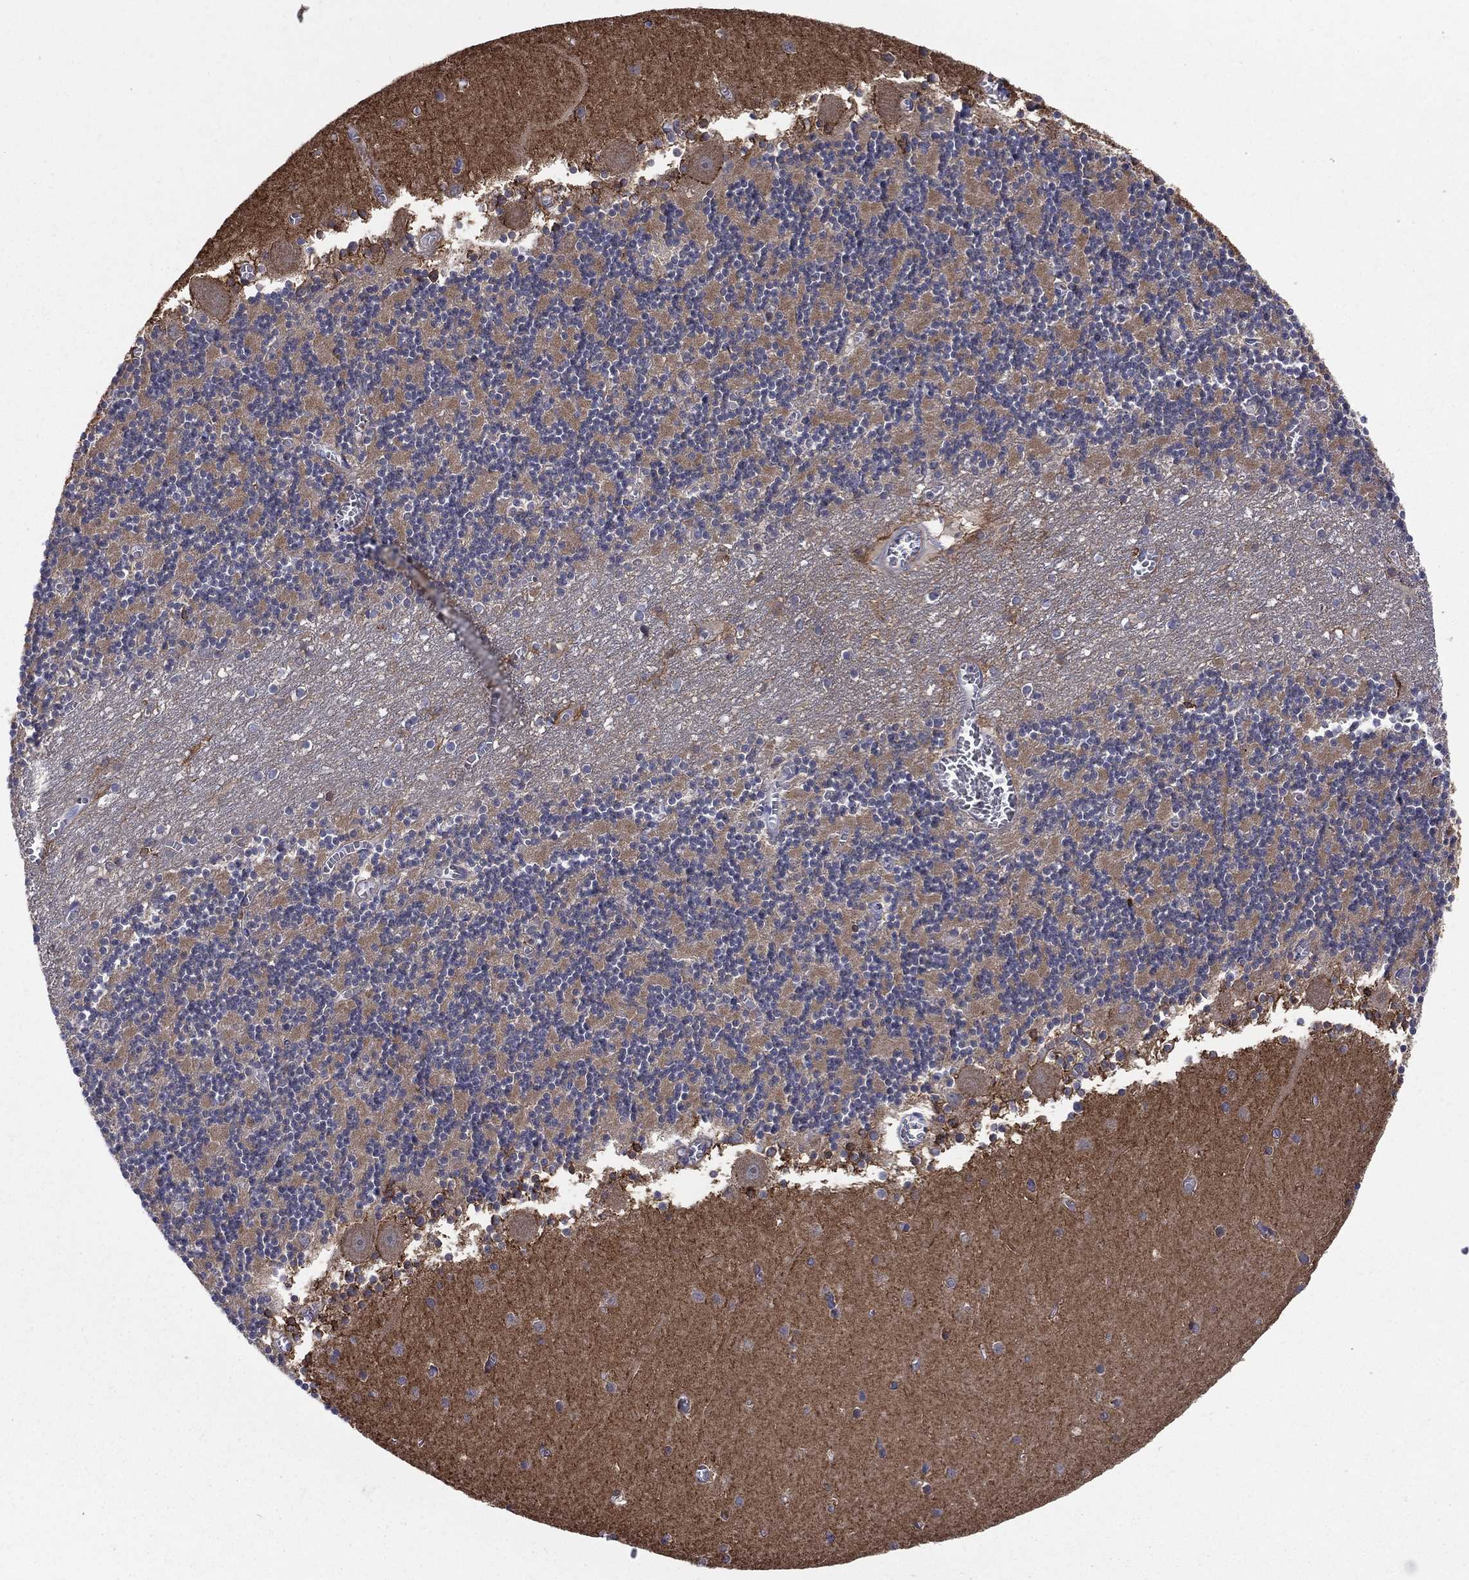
{"staining": {"intensity": "negative", "quantity": "none", "location": "none"}, "tissue": "cerebellum", "cell_type": "Cells in granular layer", "image_type": "normal", "snomed": [{"axis": "morphology", "description": "Normal tissue, NOS"}, {"axis": "topography", "description": "Cerebellum"}], "caption": "Immunohistochemistry micrograph of normal human cerebellum stained for a protein (brown), which exhibits no staining in cells in granular layer.", "gene": "MIX23", "patient": {"sex": "female", "age": 28}}